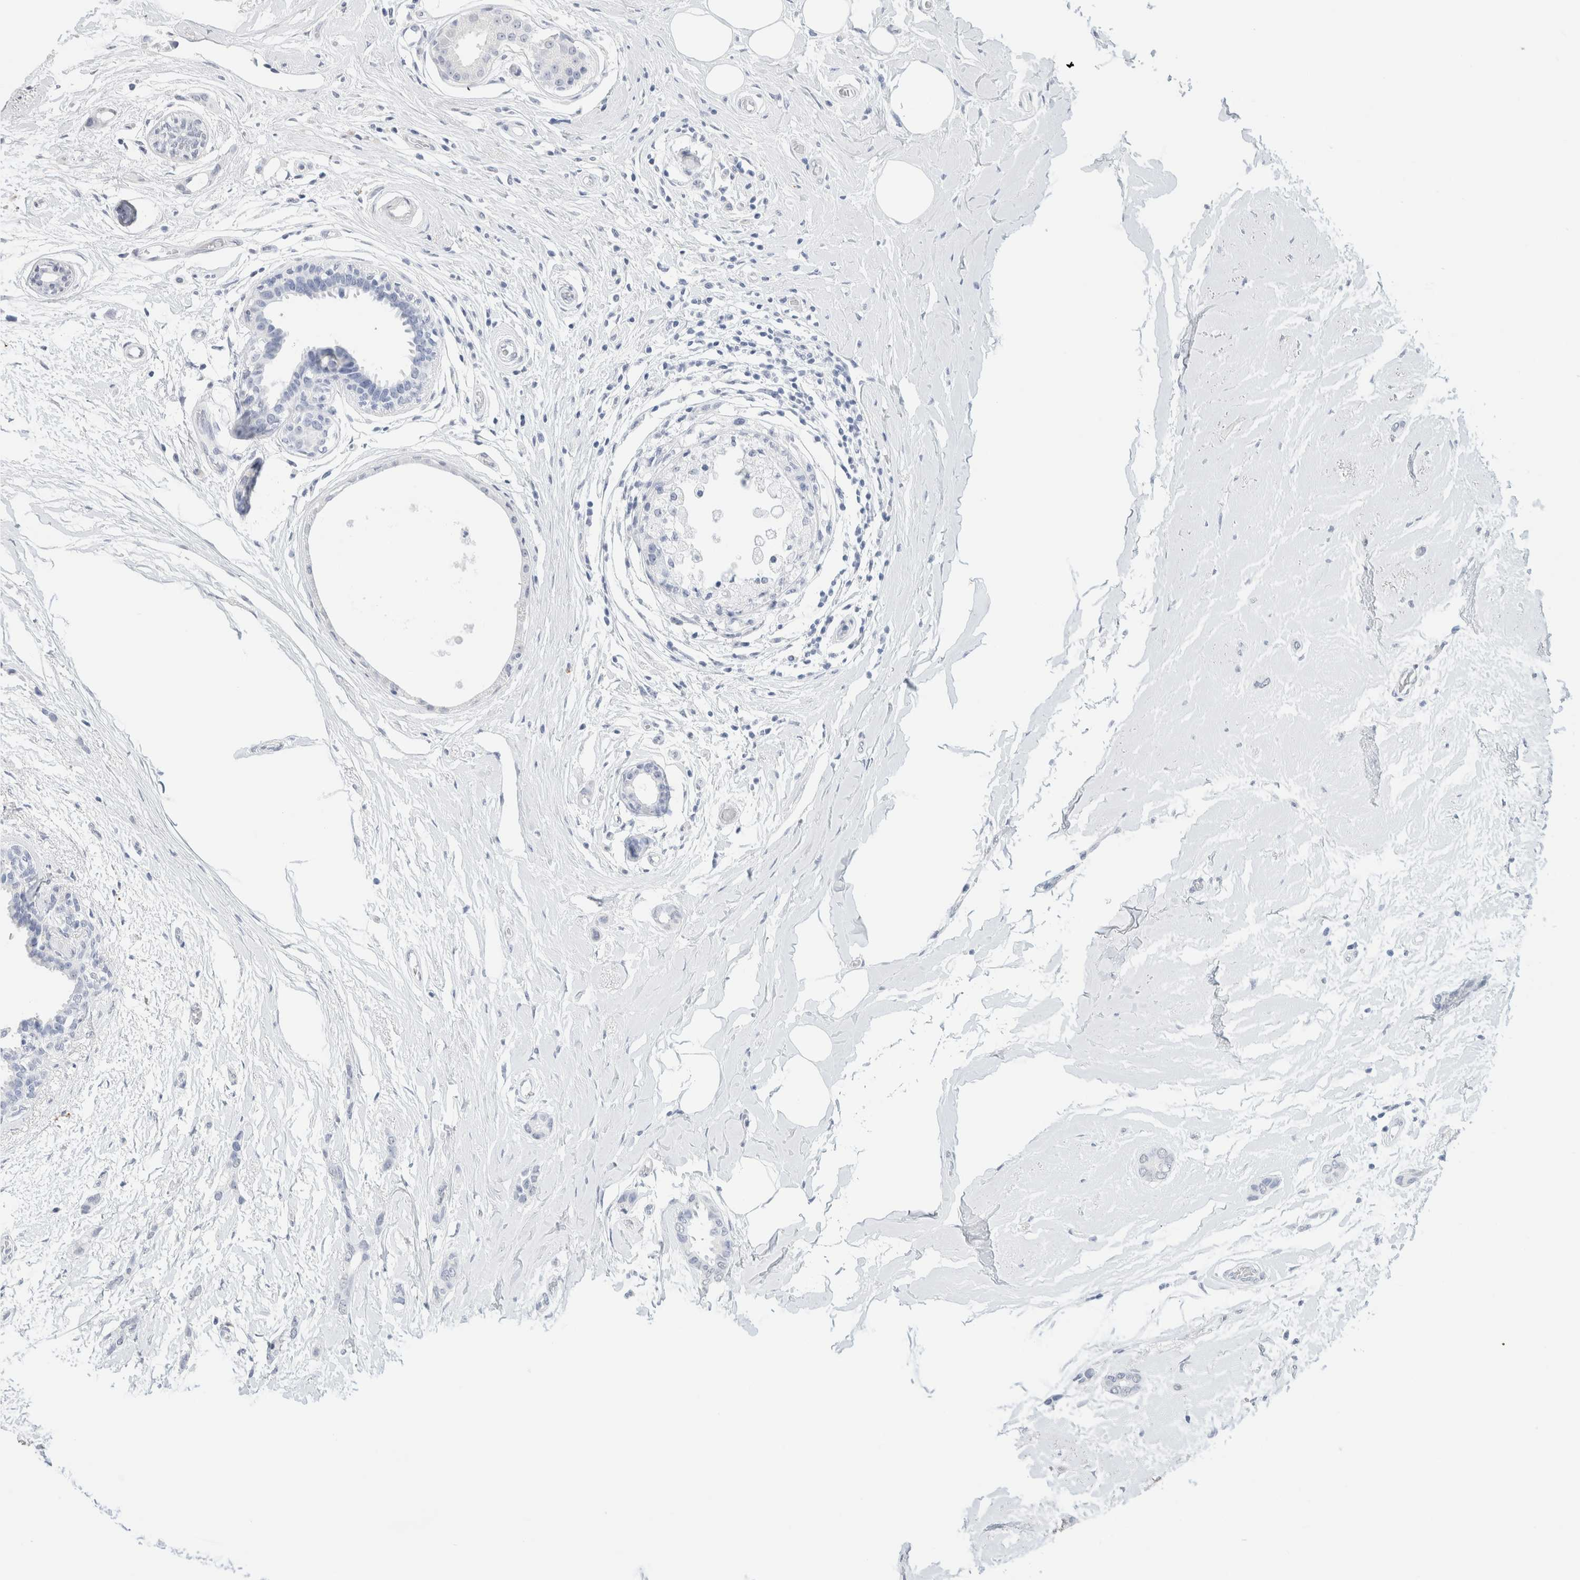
{"staining": {"intensity": "negative", "quantity": "none", "location": "none"}, "tissue": "breast cancer", "cell_type": "Tumor cells", "image_type": "cancer", "snomed": [{"axis": "morphology", "description": "Duct carcinoma"}, {"axis": "topography", "description": "Breast"}], "caption": "There is no significant expression in tumor cells of breast invasive ductal carcinoma.", "gene": "CD80", "patient": {"sex": "female", "age": 55}}